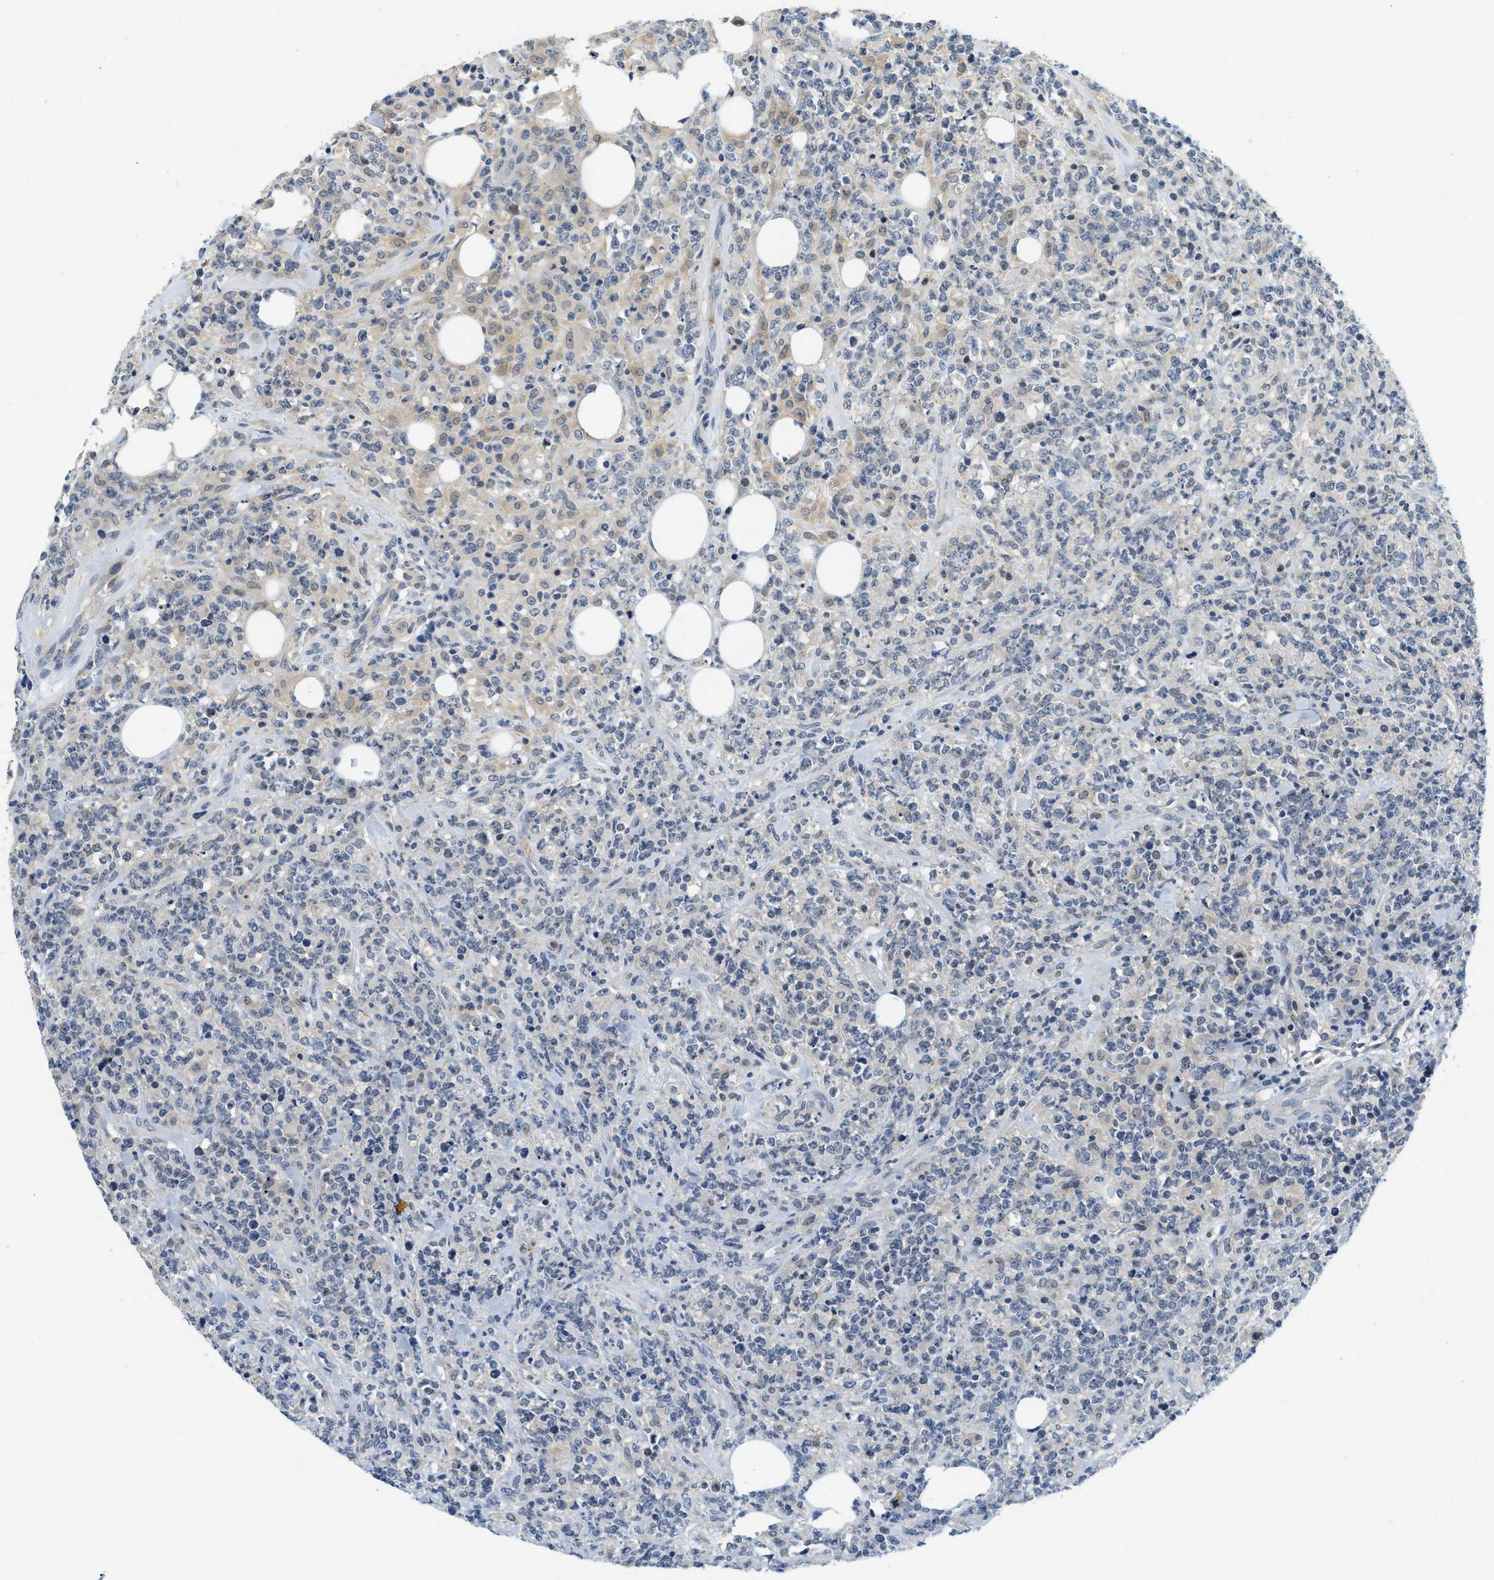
{"staining": {"intensity": "negative", "quantity": "none", "location": "none"}, "tissue": "lymphoma", "cell_type": "Tumor cells", "image_type": "cancer", "snomed": [{"axis": "morphology", "description": "Malignant lymphoma, non-Hodgkin's type, High grade"}, {"axis": "topography", "description": "Soft tissue"}], "caption": "Micrograph shows no protein expression in tumor cells of high-grade malignant lymphoma, non-Hodgkin's type tissue.", "gene": "RASGRP2", "patient": {"sex": "male", "age": 18}}